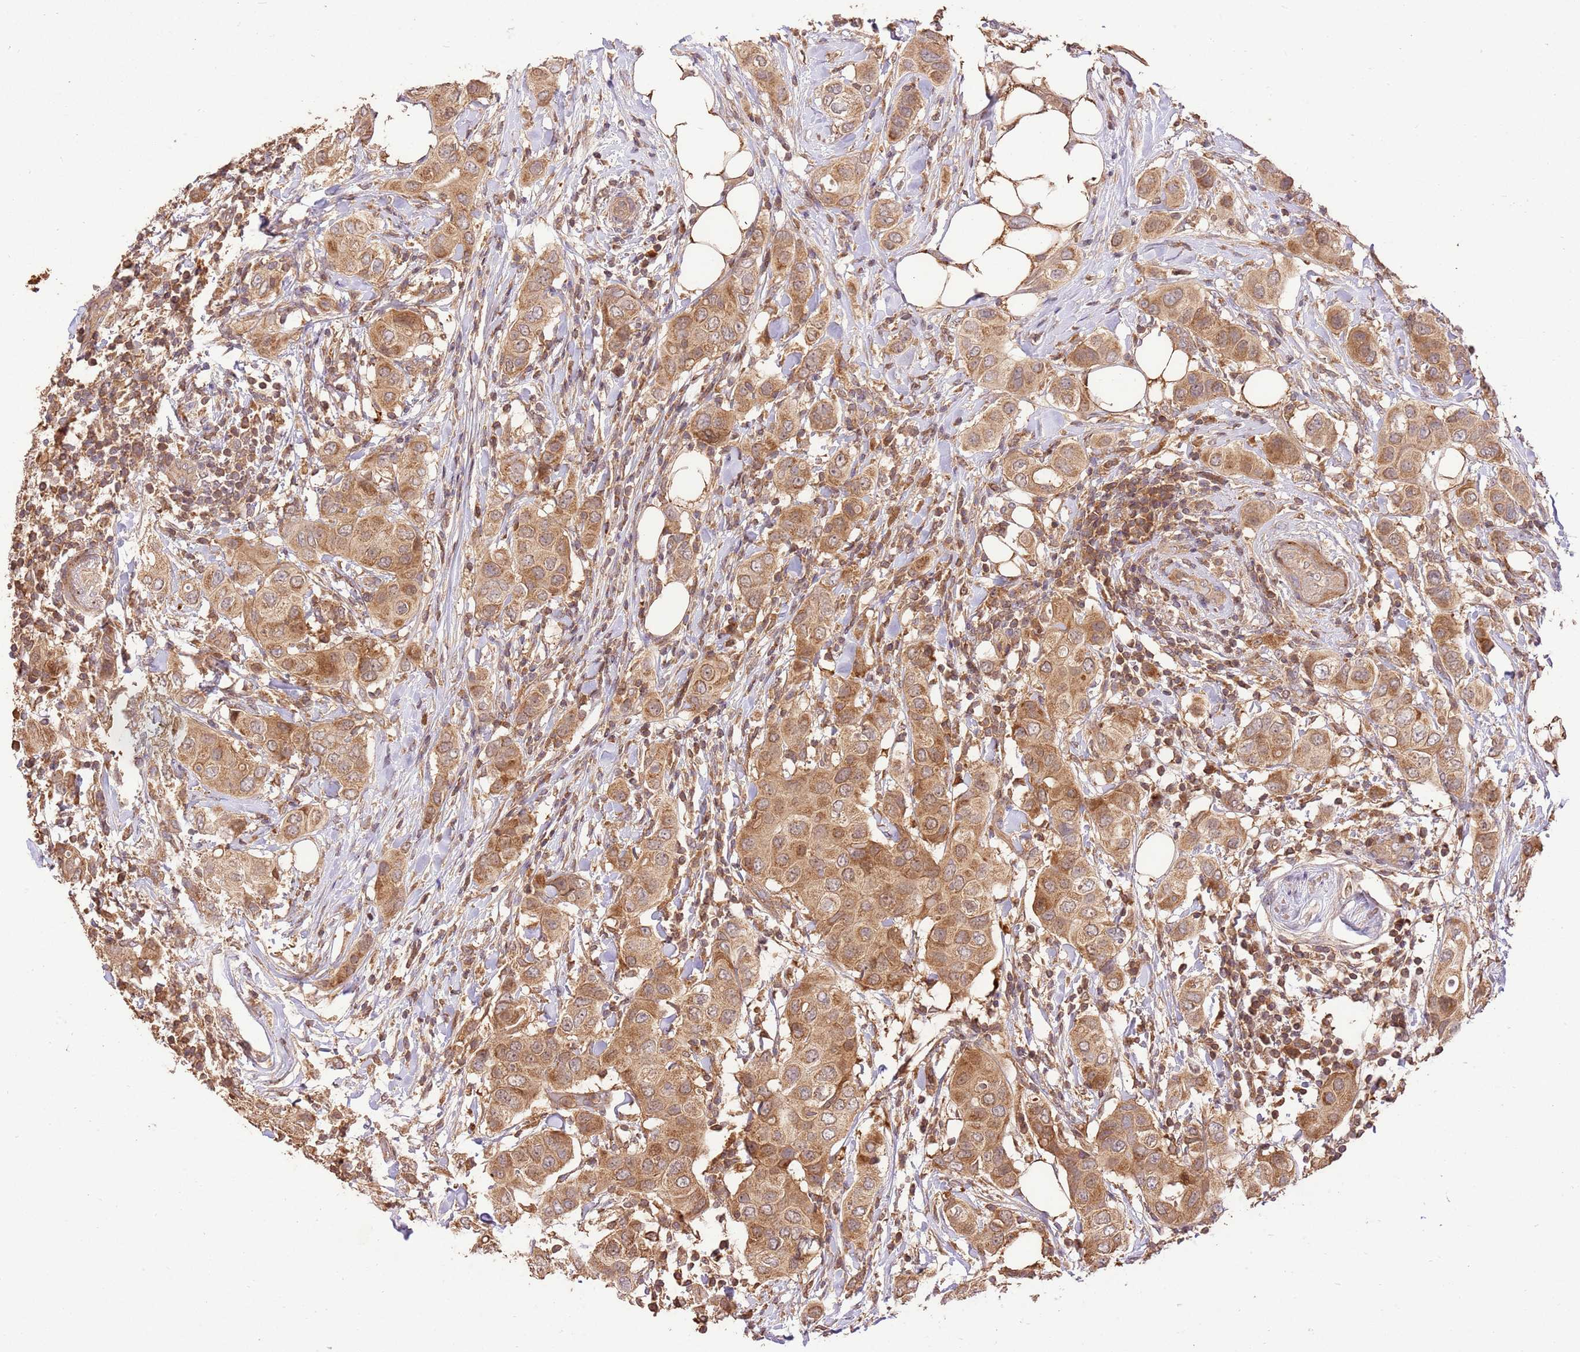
{"staining": {"intensity": "moderate", "quantity": ">75%", "location": "cytoplasmic/membranous"}, "tissue": "breast cancer", "cell_type": "Tumor cells", "image_type": "cancer", "snomed": [{"axis": "morphology", "description": "Lobular carcinoma"}, {"axis": "topography", "description": "Breast"}], "caption": "Immunohistochemistry photomicrograph of neoplastic tissue: human breast lobular carcinoma stained using IHC demonstrates medium levels of moderate protein expression localized specifically in the cytoplasmic/membranous of tumor cells, appearing as a cytoplasmic/membranous brown color.", "gene": "LRRC28", "patient": {"sex": "female", "age": 51}}